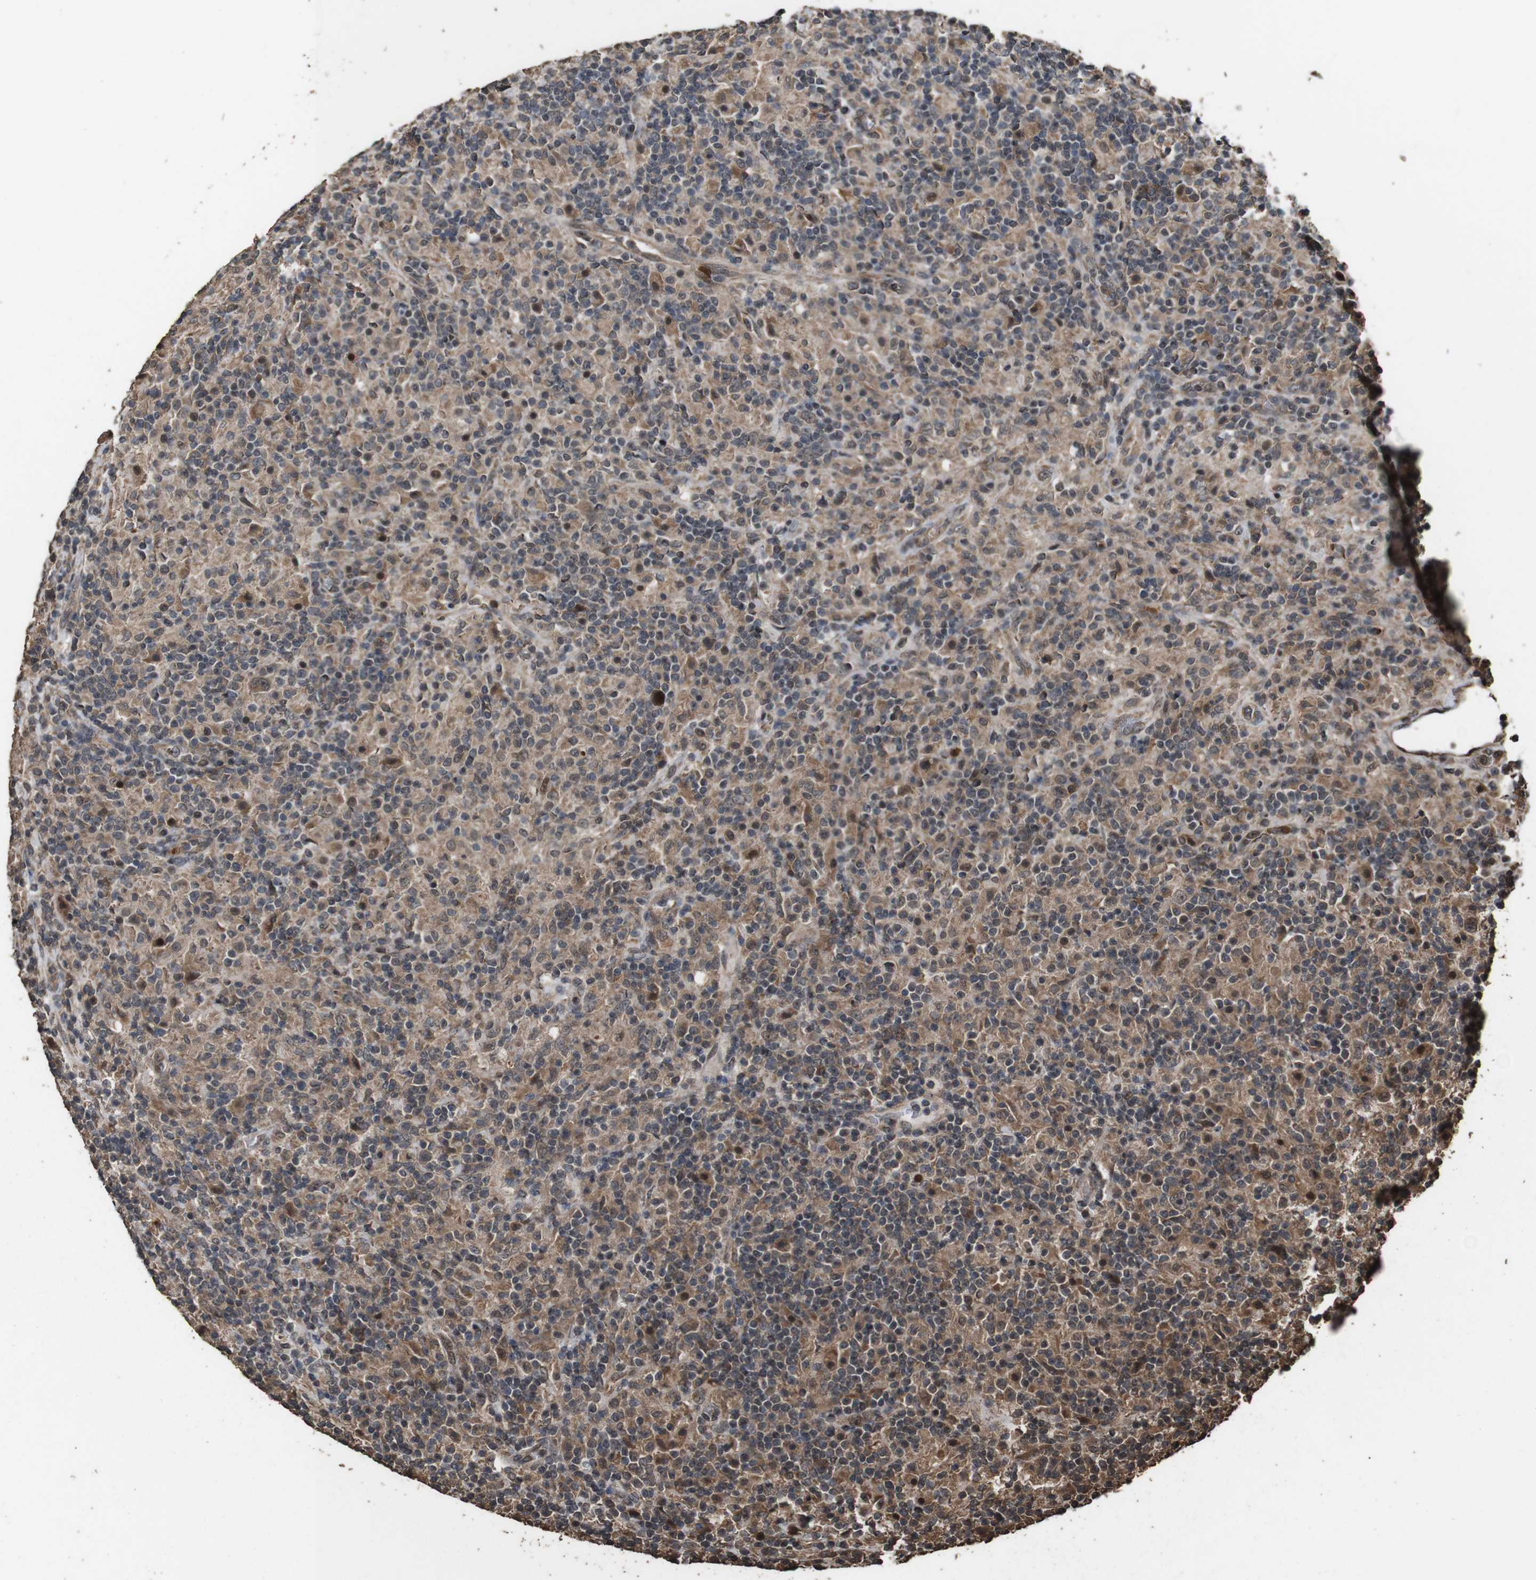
{"staining": {"intensity": "moderate", "quantity": ">75%", "location": "cytoplasmic/membranous"}, "tissue": "lymphoma", "cell_type": "Tumor cells", "image_type": "cancer", "snomed": [{"axis": "morphology", "description": "Hodgkin's disease, NOS"}, {"axis": "topography", "description": "Lymph node"}], "caption": "Brown immunohistochemical staining in Hodgkin's disease shows moderate cytoplasmic/membranous positivity in approximately >75% of tumor cells. Using DAB (3,3'-diaminobenzidine) (brown) and hematoxylin (blue) stains, captured at high magnification using brightfield microscopy.", "gene": "RRAS2", "patient": {"sex": "male", "age": 70}}